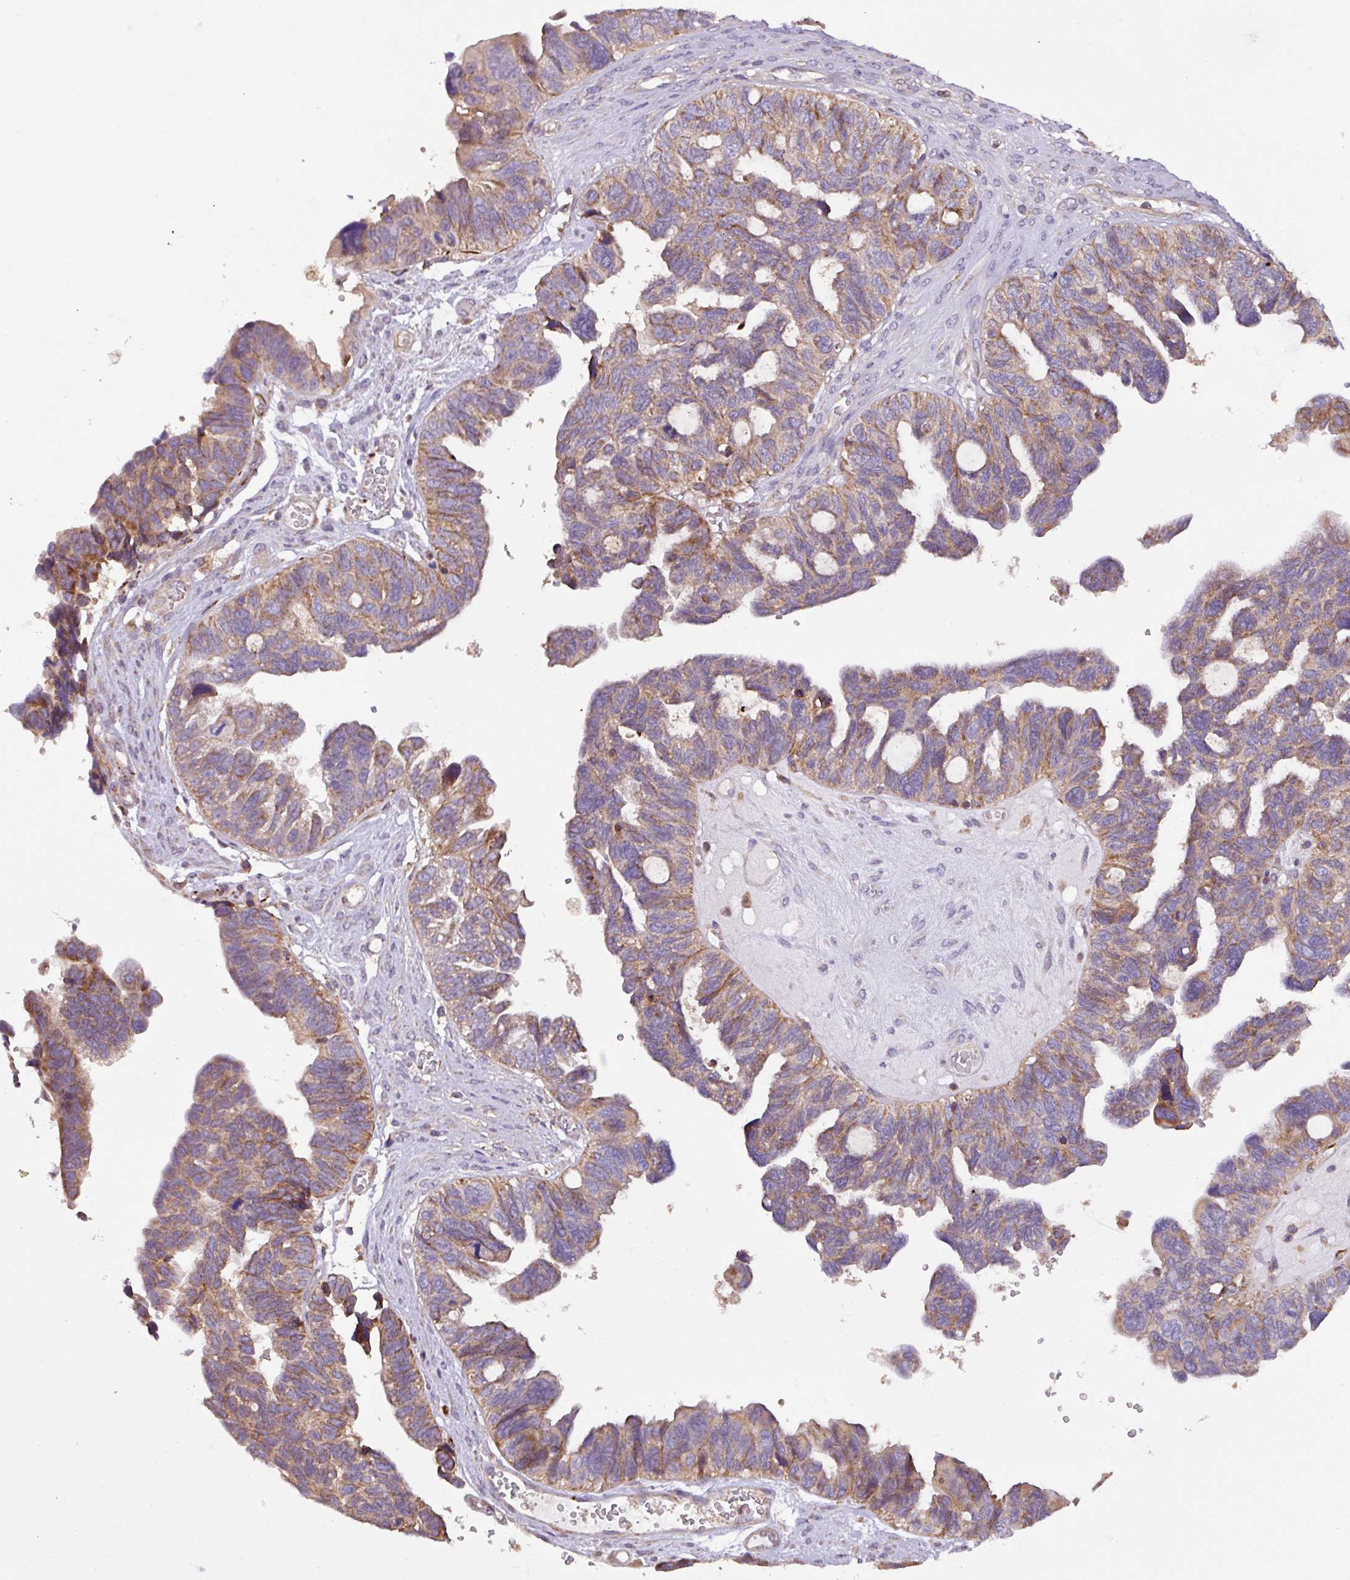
{"staining": {"intensity": "moderate", "quantity": ">75%", "location": "cytoplasmic/membranous"}, "tissue": "ovarian cancer", "cell_type": "Tumor cells", "image_type": "cancer", "snomed": [{"axis": "morphology", "description": "Cystadenocarcinoma, serous, NOS"}, {"axis": "topography", "description": "Ovary"}], "caption": "The micrograph shows a brown stain indicating the presence of a protein in the cytoplasmic/membranous of tumor cells in ovarian cancer (serous cystadenocarcinoma). Immunohistochemistry (ihc) stains the protein of interest in brown and the nuclei are stained blue.", "gene": "PLEKHD1", "patient": {"sex": "female", "age": 79}}